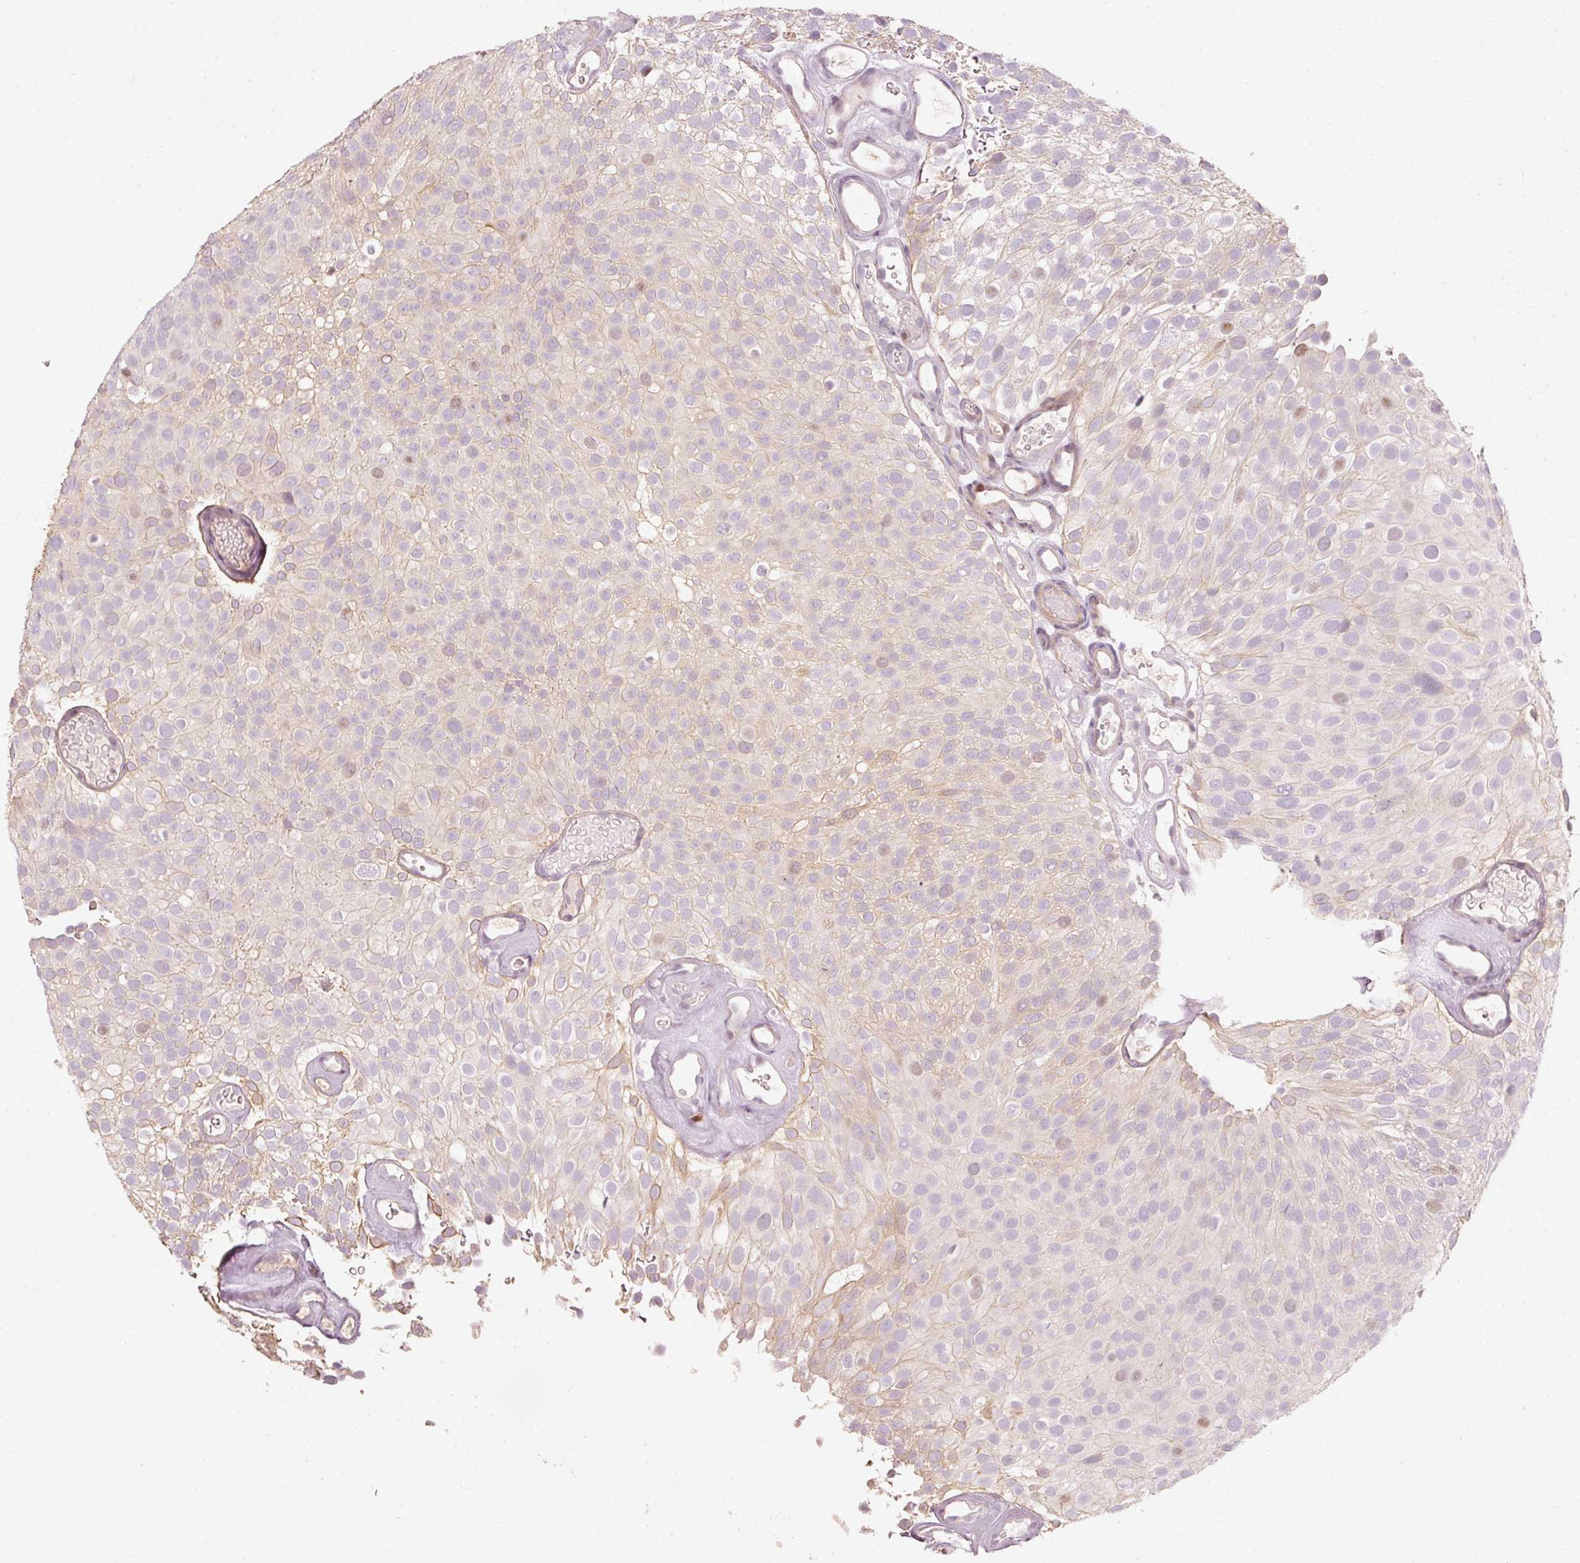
{"staining": {"intensity": "weak", "quantity": "<25%", "location": "nuclear"}, "tissue": "urothelial cancer", "cell_type": "Tumor cells", "image_type": "cancer", "snomed": [{"axis": "morphology", "description": "Urothelial carcinoma, Low grade"}, {"axis": "topography", "description": "Urinary bladder"}], "caption": "There is no significant expression in tumor cells of urothelial carcinoma (low-grade). Nuclei are stained in blue.", "gene": "TREX2", "patient": {"sex": "male", "age": 78}}